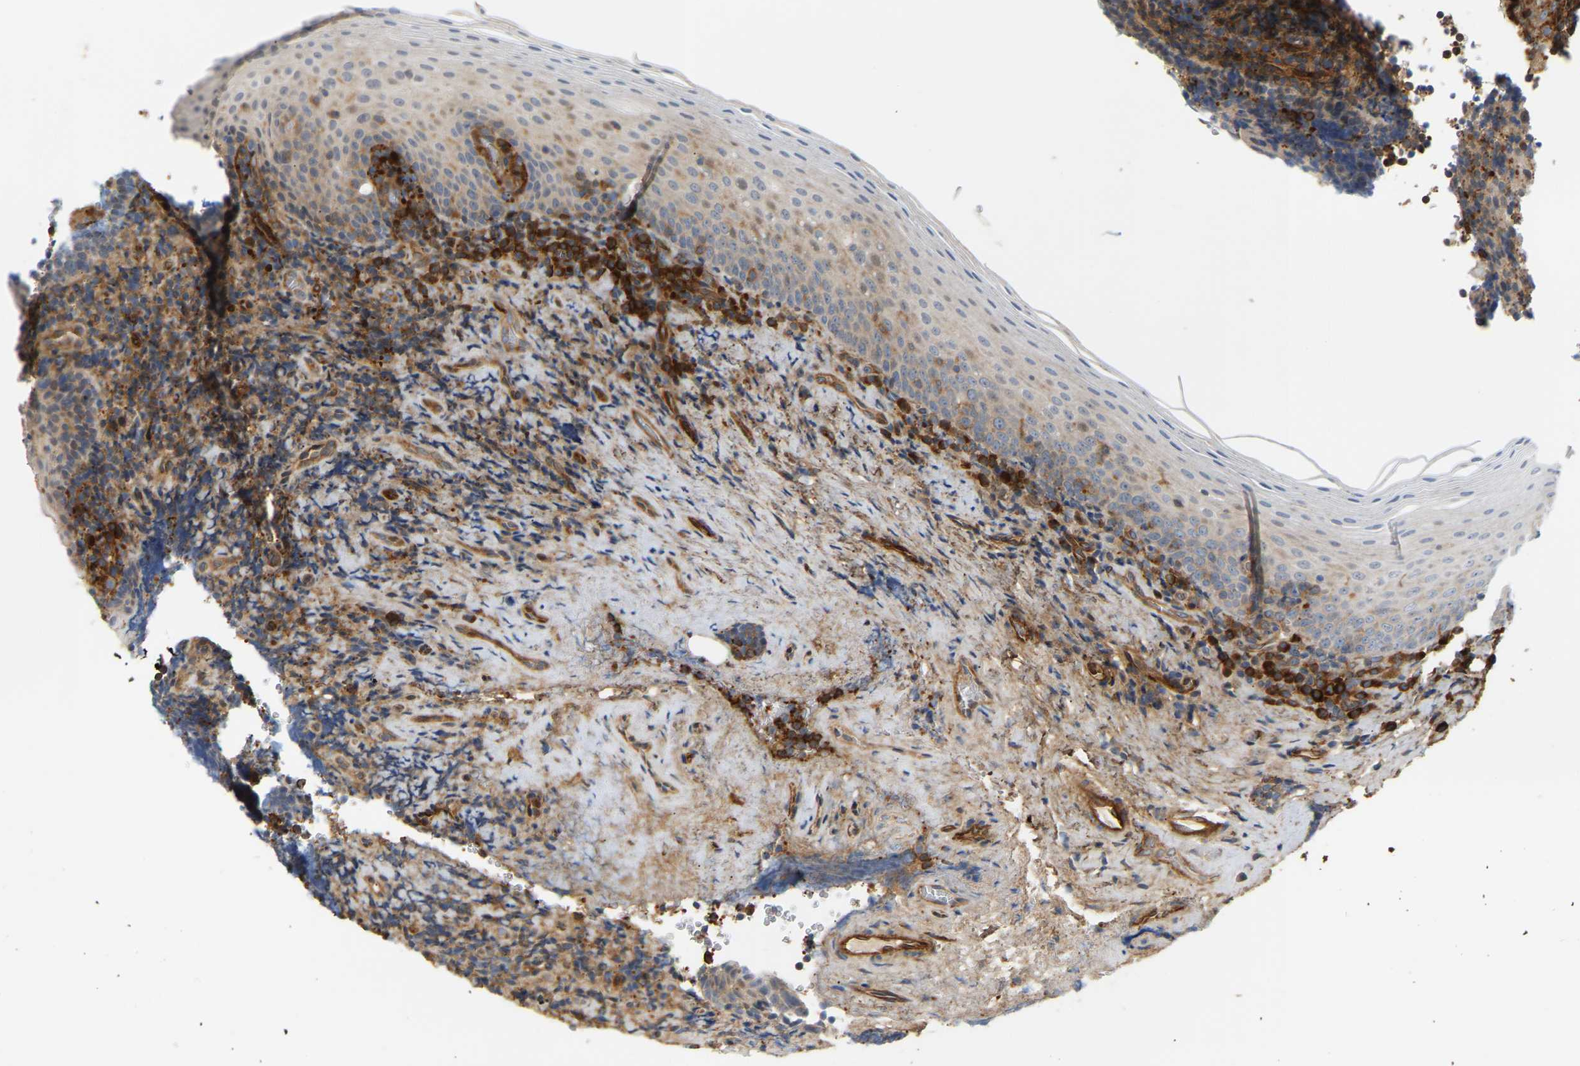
{"staining": {"intensity": "strong", "quantity": ">75%", "location": "cytoplasmic/membranous"}, "tissue": "tonsil", "cell_type": "Germinal center cells", "image_type": "normal", "snomed": [{"axis": "morphology", "description": "Normal tissue, NOS"}, {"axis": "morphology", "description": "Inflammation, NOS"}, {"axis": "topography", "description": "Tonsil"}], "caption": "High-magnification brightfield microscopy of benign tonsil stained with DAB (3,3'-diaminobenzidine) (brown) and counterstained with hematoxylin (blue). germinal center cells exhibit strong cytoplasmic/membranous expression is appreciated in about>75% of cells. (DAB = brown stain, brightfield microscopy at high magnification).", "gene": "PLCG2", "patient": {"sex": "female", "age": 31}}